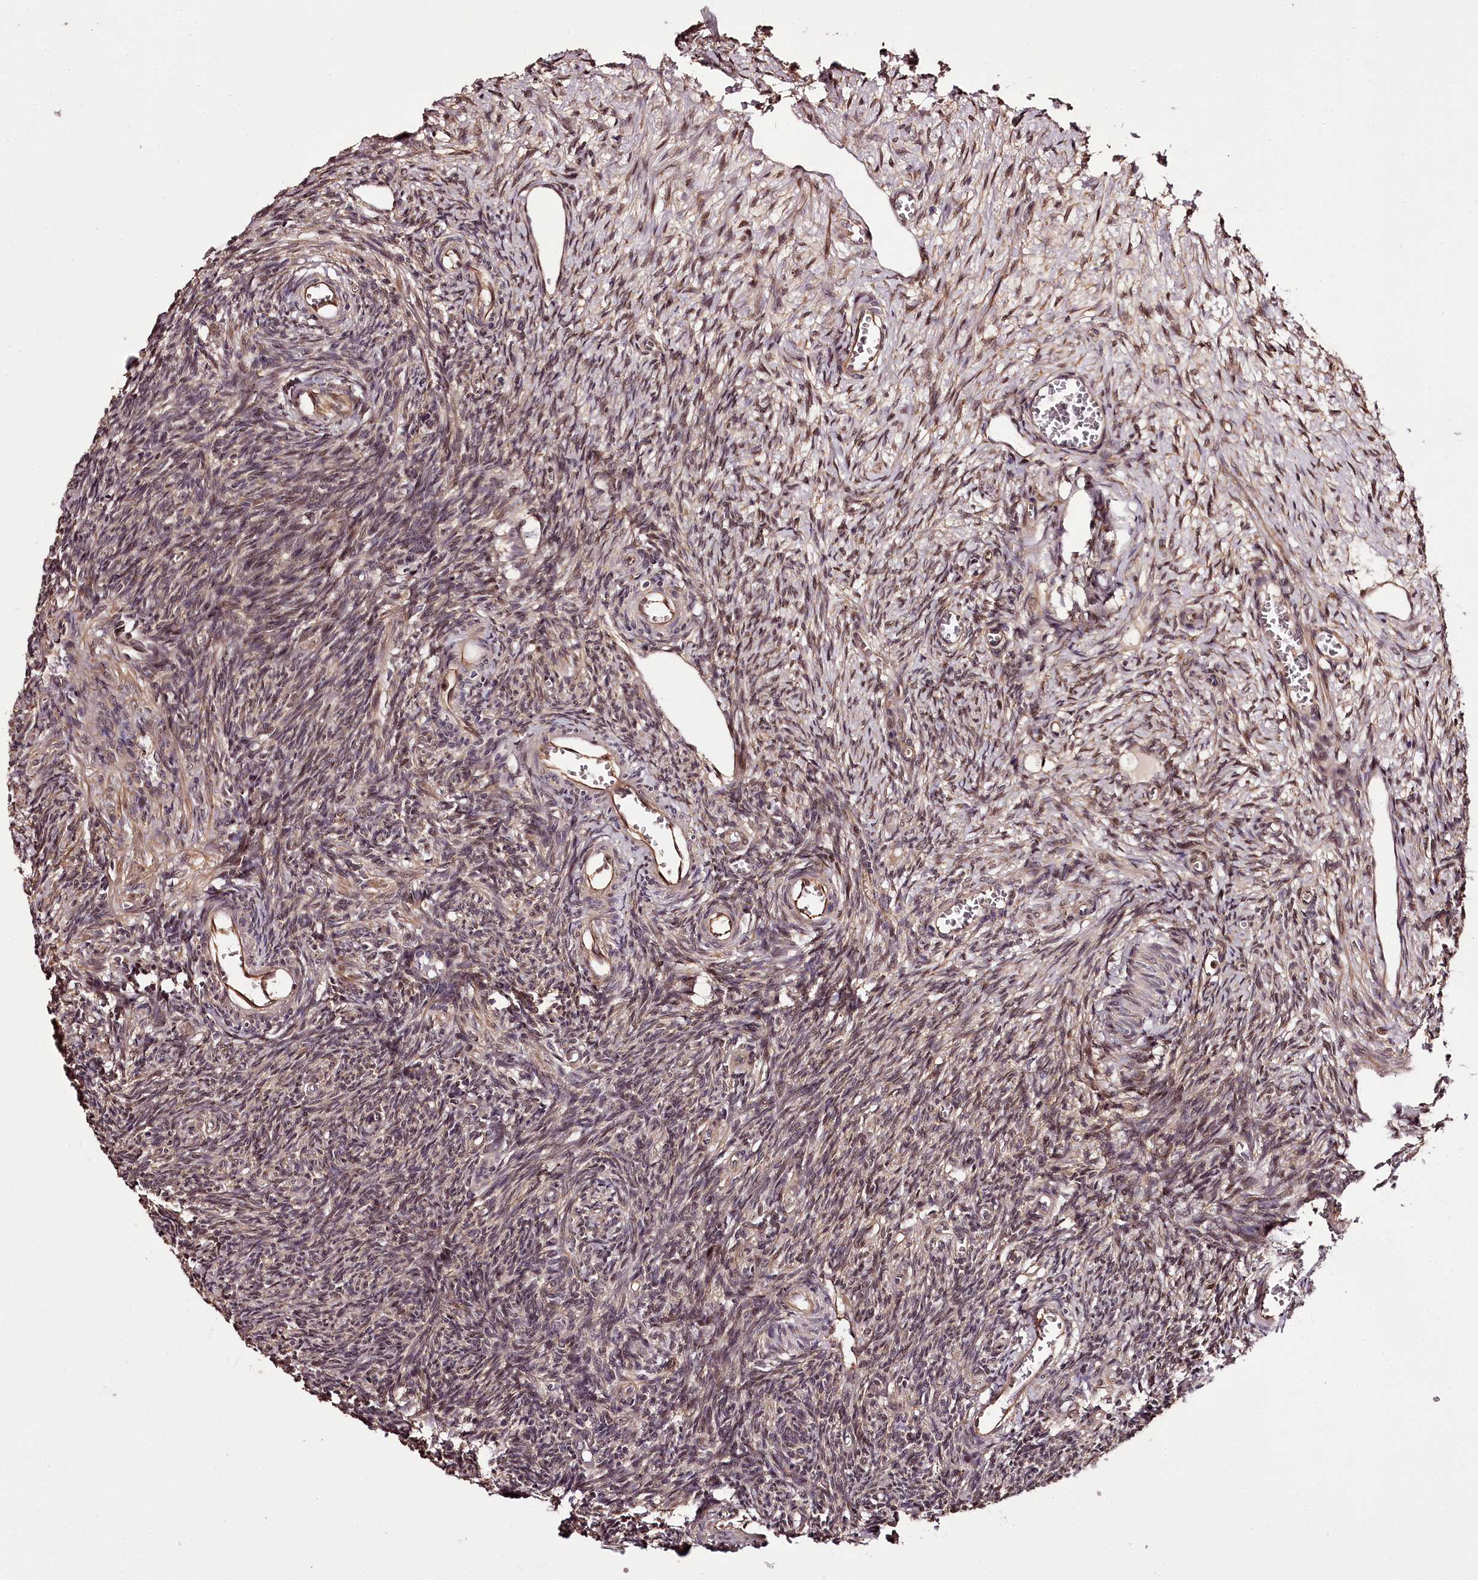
{"staining": {"intensity": "moderate", "quantity": "25%-75%", "location": "nuclear"}, "tissue": "ovary", "cell_type": "Ovarian stroma cells", "image_type": "normal", "snomed": [{"axis": "morphology", "description": "Normal tissue, NOS"}, {"axis": "topography", "description": "Ovary"}], "caption": "Immunohistochemical staining of benign human ovary displays moderate nuclear protein positivity in approximately 25%-75% of ovarian stroma cells. (DAB = brown stain, brightfield microscopy at high magnification).", "gene": "MAML3", "patient": {"sex": "female", "age": 27}}